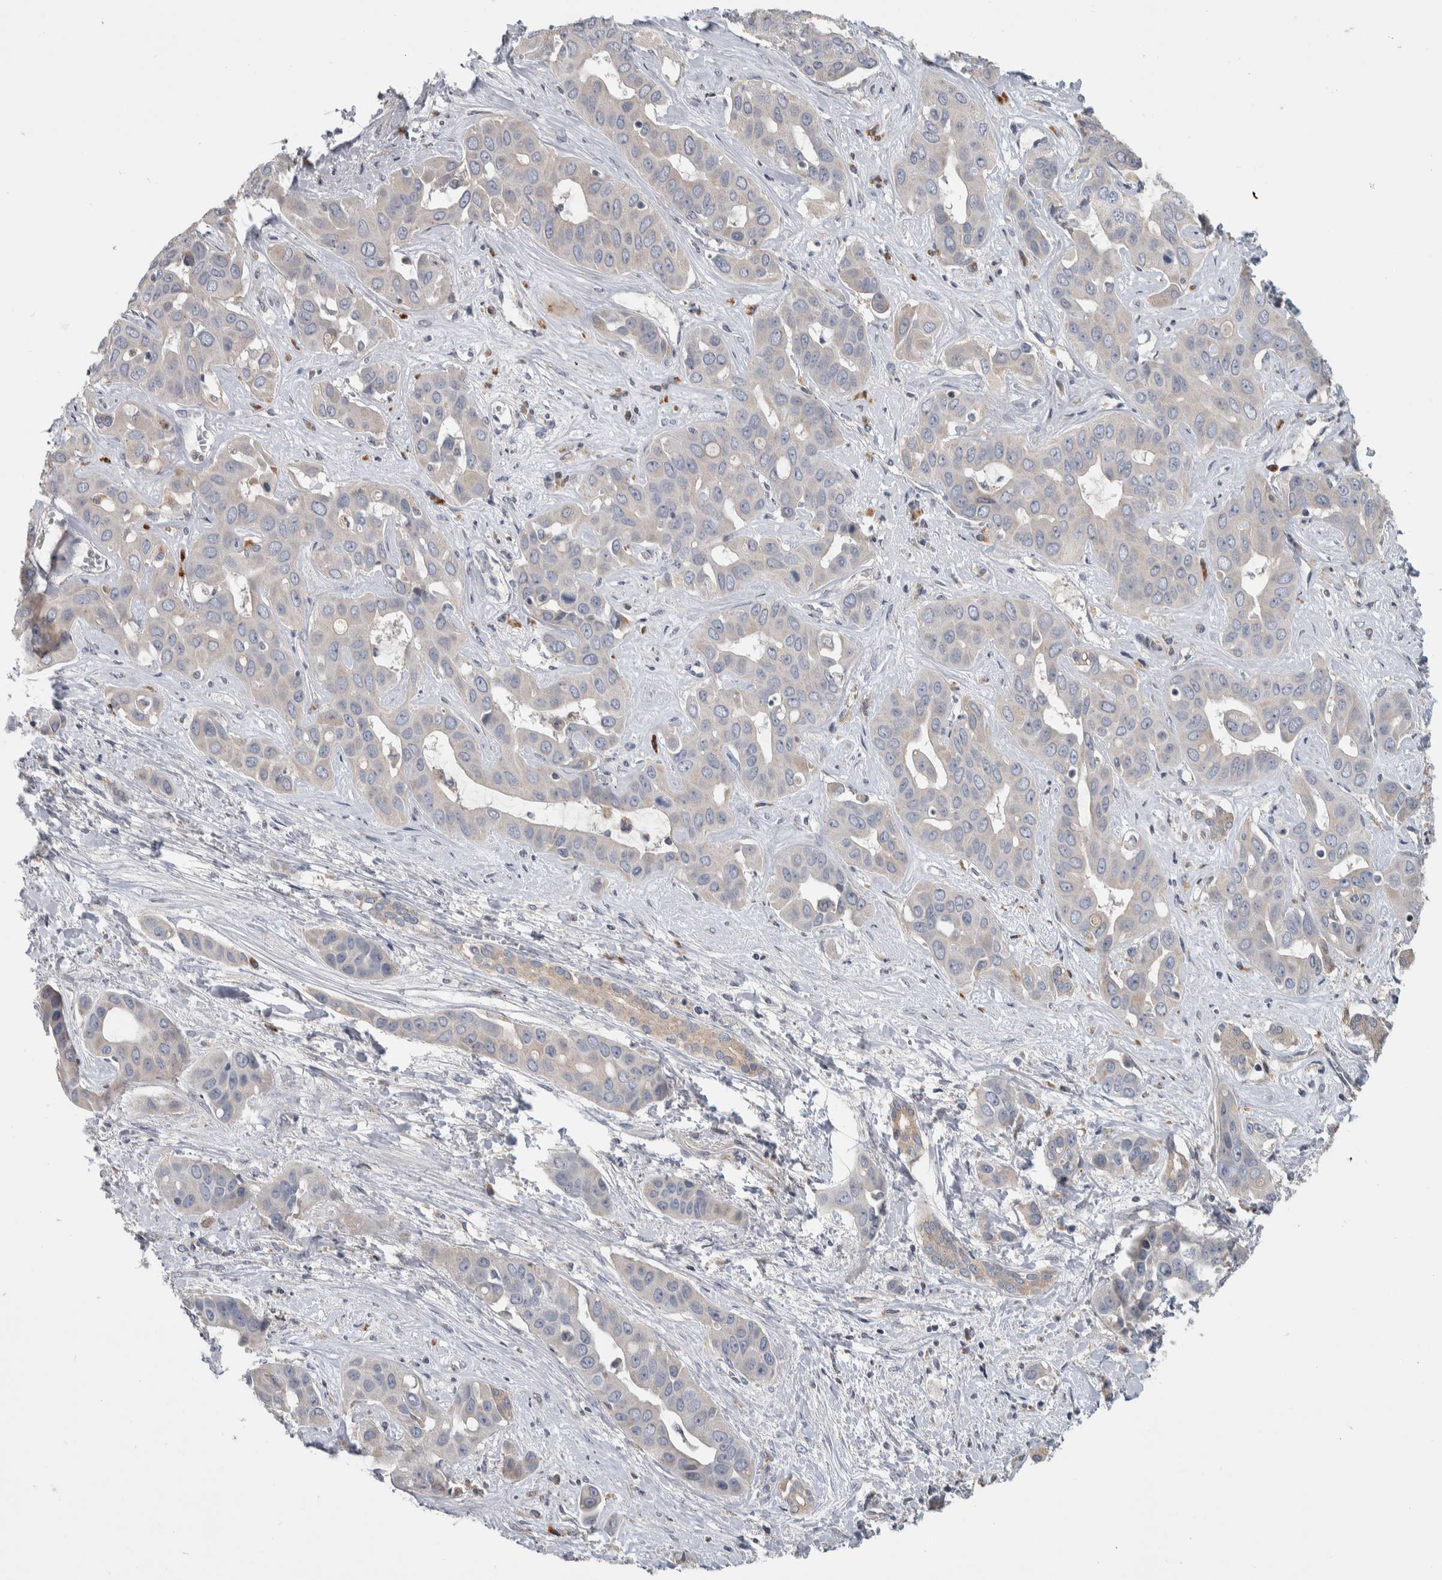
{"staining": {"intensity": "negative", "quantity": "none", "location": "none"}, "tissue": "liver cancer", "cell_type": "Tumor cells", "image_type": "cancer", "snomed": [{"axis": "morphology", "description": "Cholangiocarcinoma"}, {"axis": "topography", "description": "Liver"}], "caption": "The micrograph reveals no staining of tumor cells in liver cancer.", "gene": "FAM83G", "patient": {"sex": "female", "age": 52}}